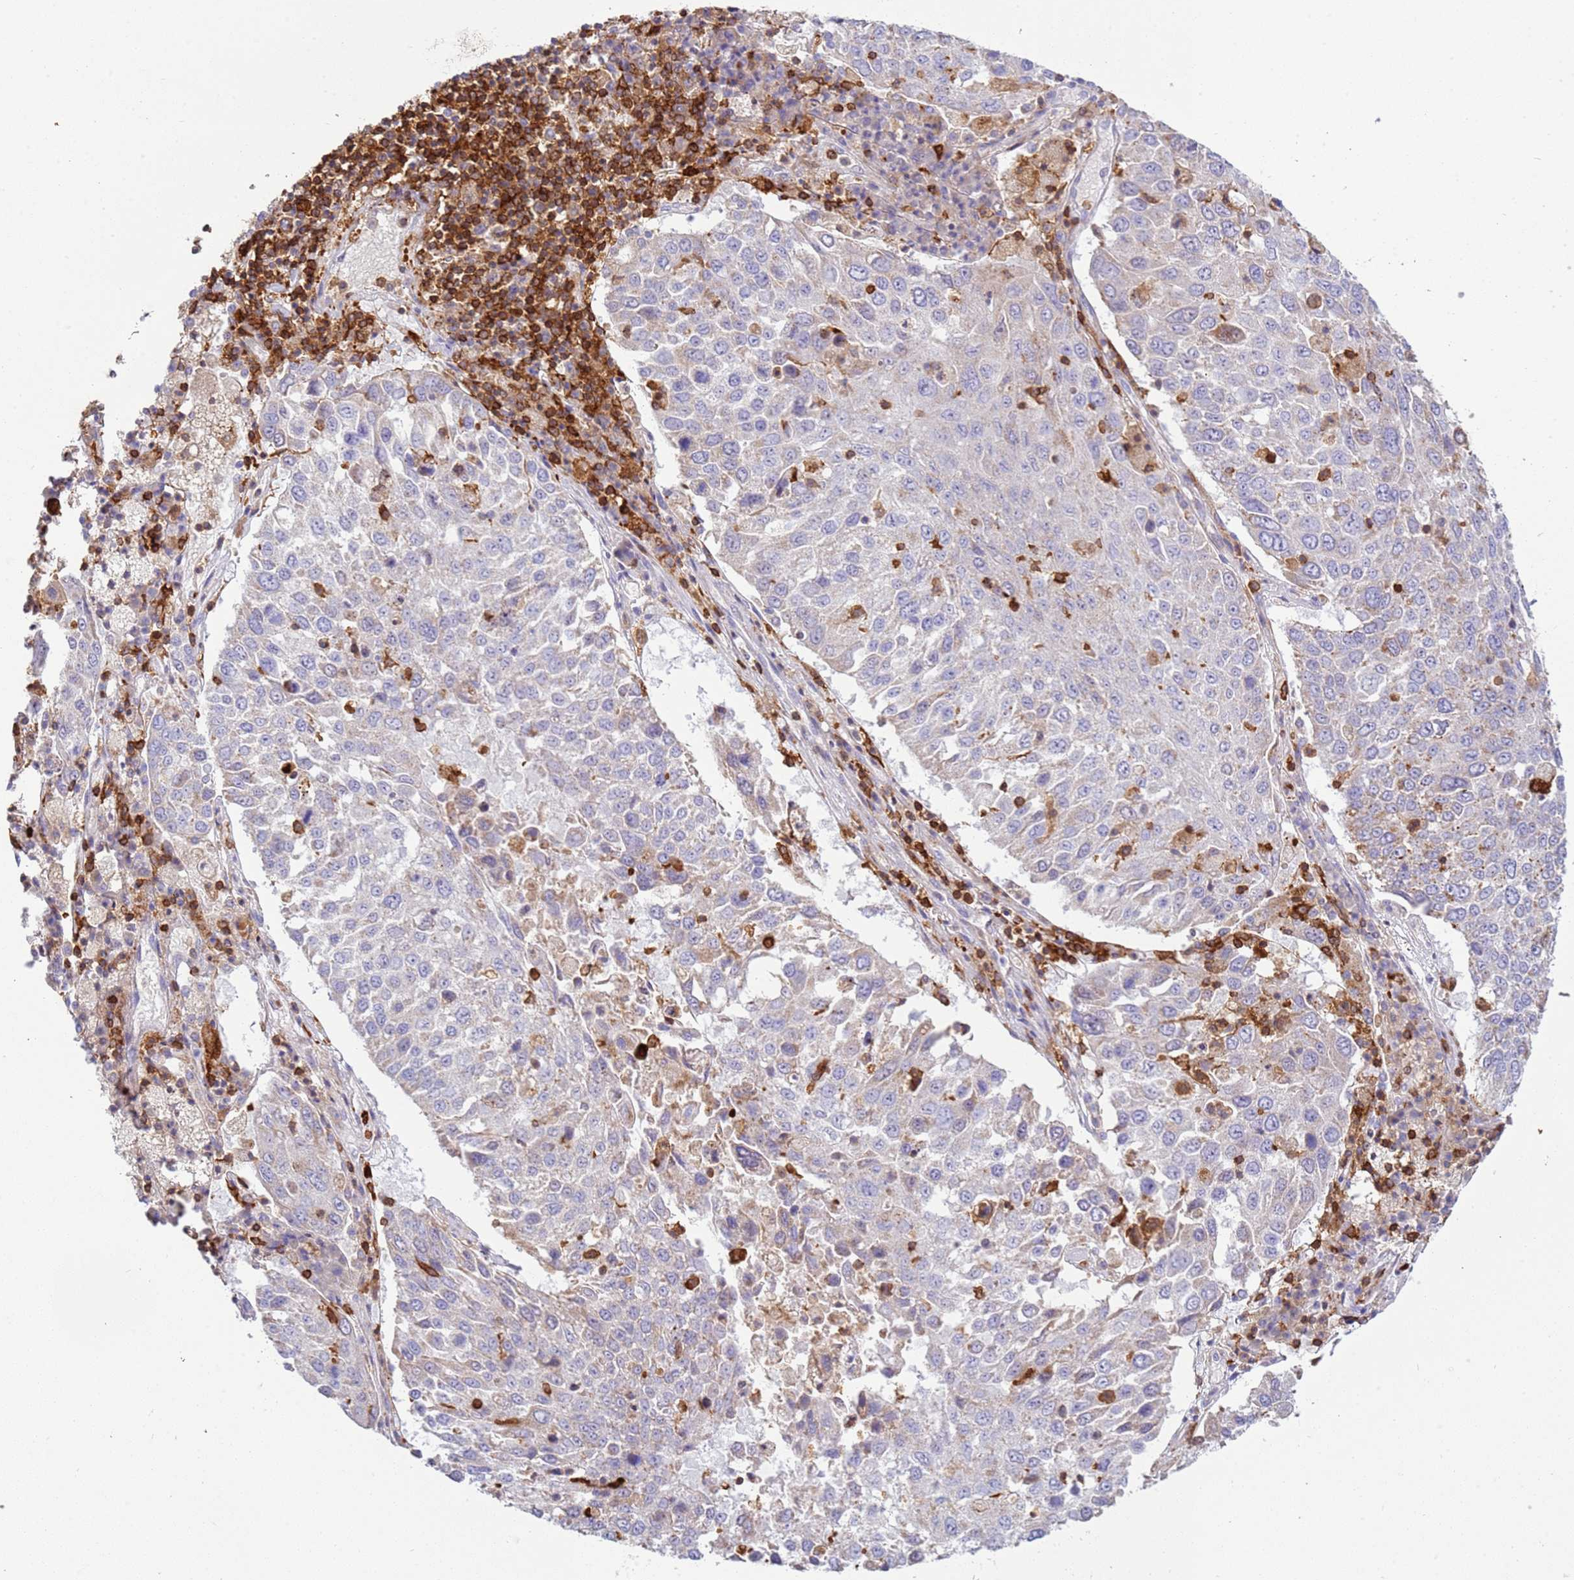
{"staining": {"intensity": "negative", "quantity": "none", "location": "none"}, "tissue": "lung cancer", "cell_type": "Tumor cells", "image_type": "cancer", "snomed": [{"axis": "morphology", "description": "Squamous cell carcinoma, NOS"}, {"axis": "topography", "description": "Lung"}], "caption": "Squamous cell carcinoma (lung) was stained to show a protein in brown. There is no significant expression in tumor cells. Brightfield microscopy of immunohistochemistry (IHC) stained with DAB (3,3'-diaminobenzidine) (brown) and hematoxylin (blue), captured at high magnification.", "gene": "TTPAL", "patient": {"sex": "male", "age": 65}}